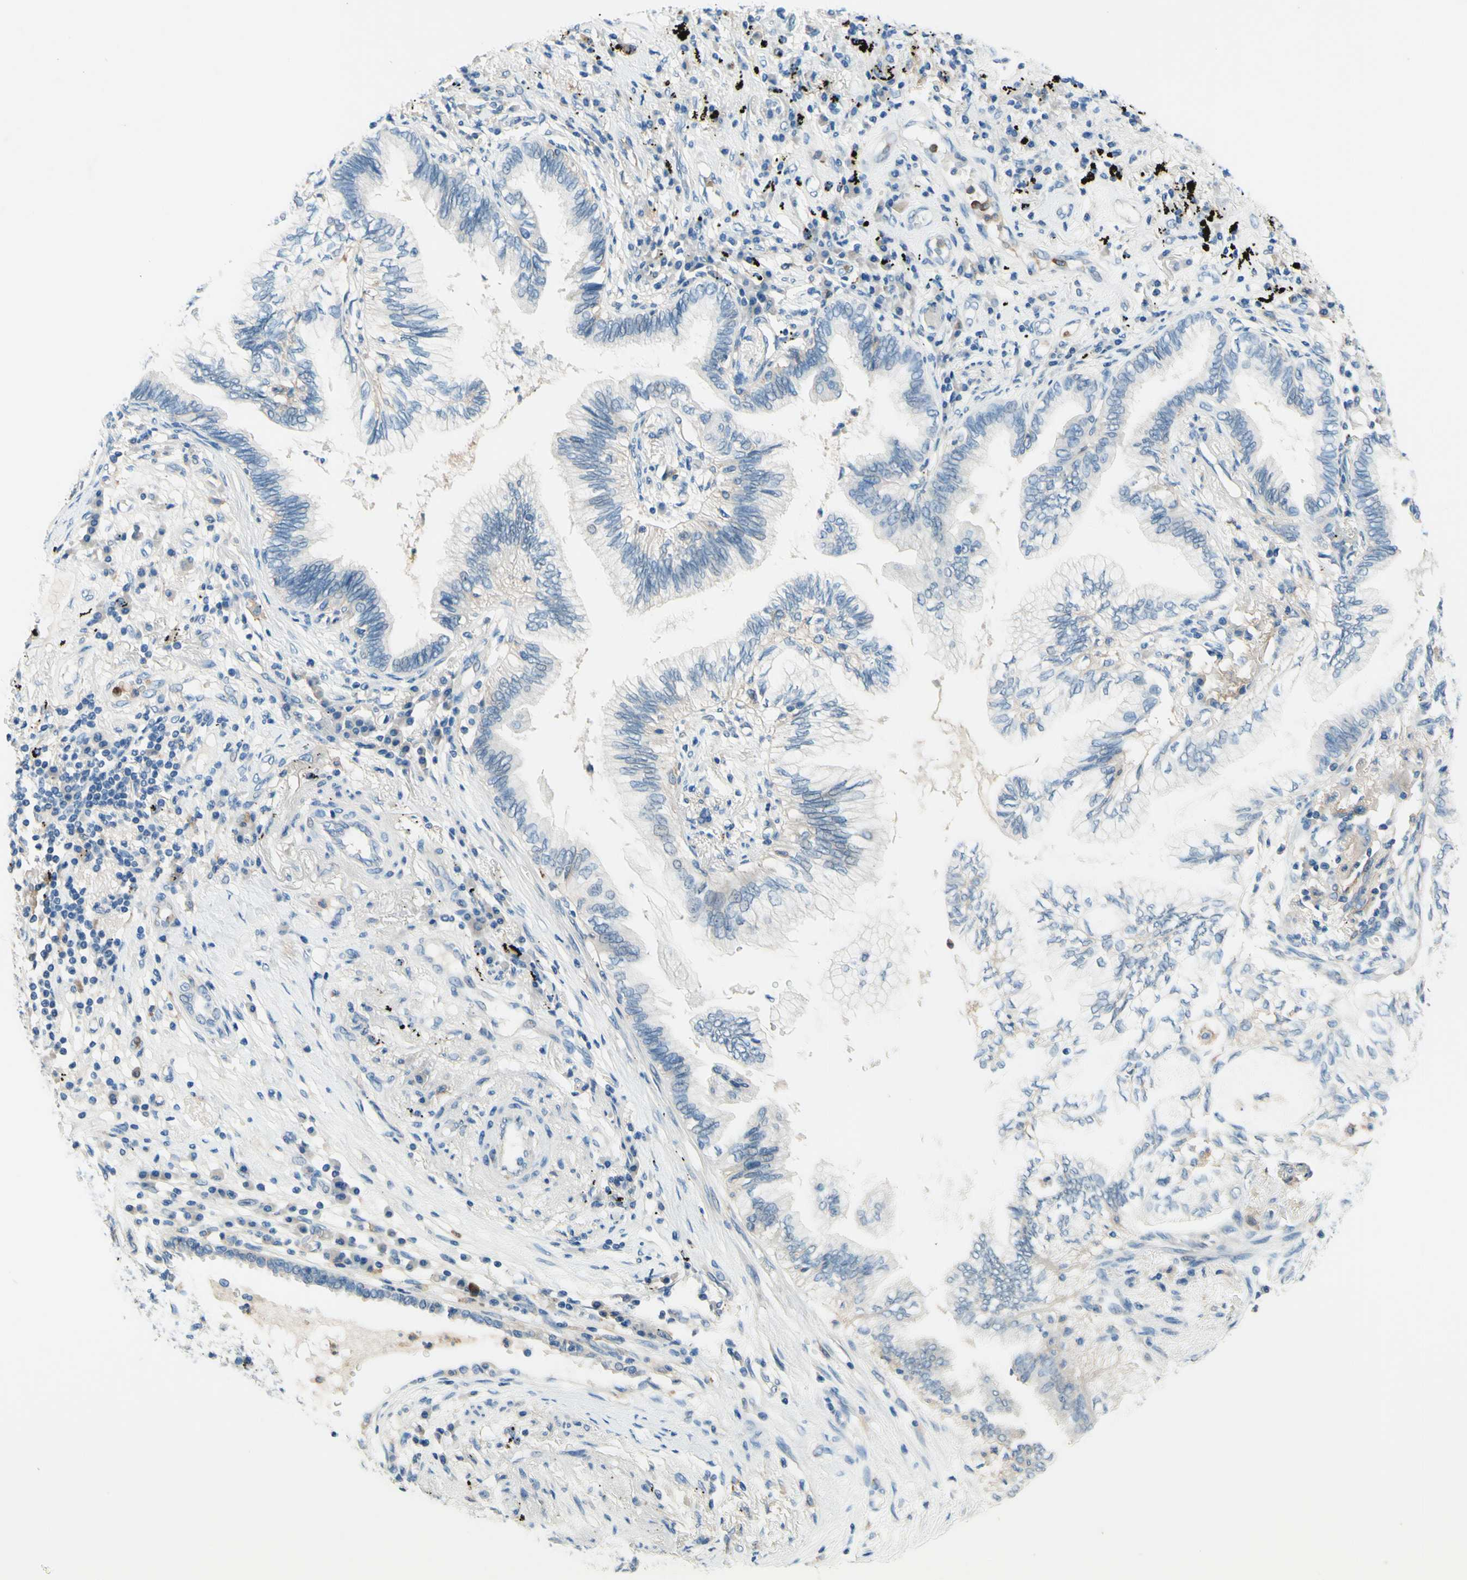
{"staining": {"intensity": "negative", "quantity": "none", "location": "none"}, "tissue": "lung cancer", "cell_type": "Tumor cells", "image_type": "cancer", "snomed": [{"axis": "morphology", "description": "Normal tissue, NOS"}, {"axis": "morphology", "description": "Adenocarcinoma, NOS"}, {"axis": "topography", "description": "Bronchus"}, {"axis": "topography", "description": "Lung"}], "caption": "This is an IHC micrograph of lung adenocarcinoma. There is no staining in tumor cells.", "gene": "SIGLEC9", "patient": {"sex": "female", "age": 70}}